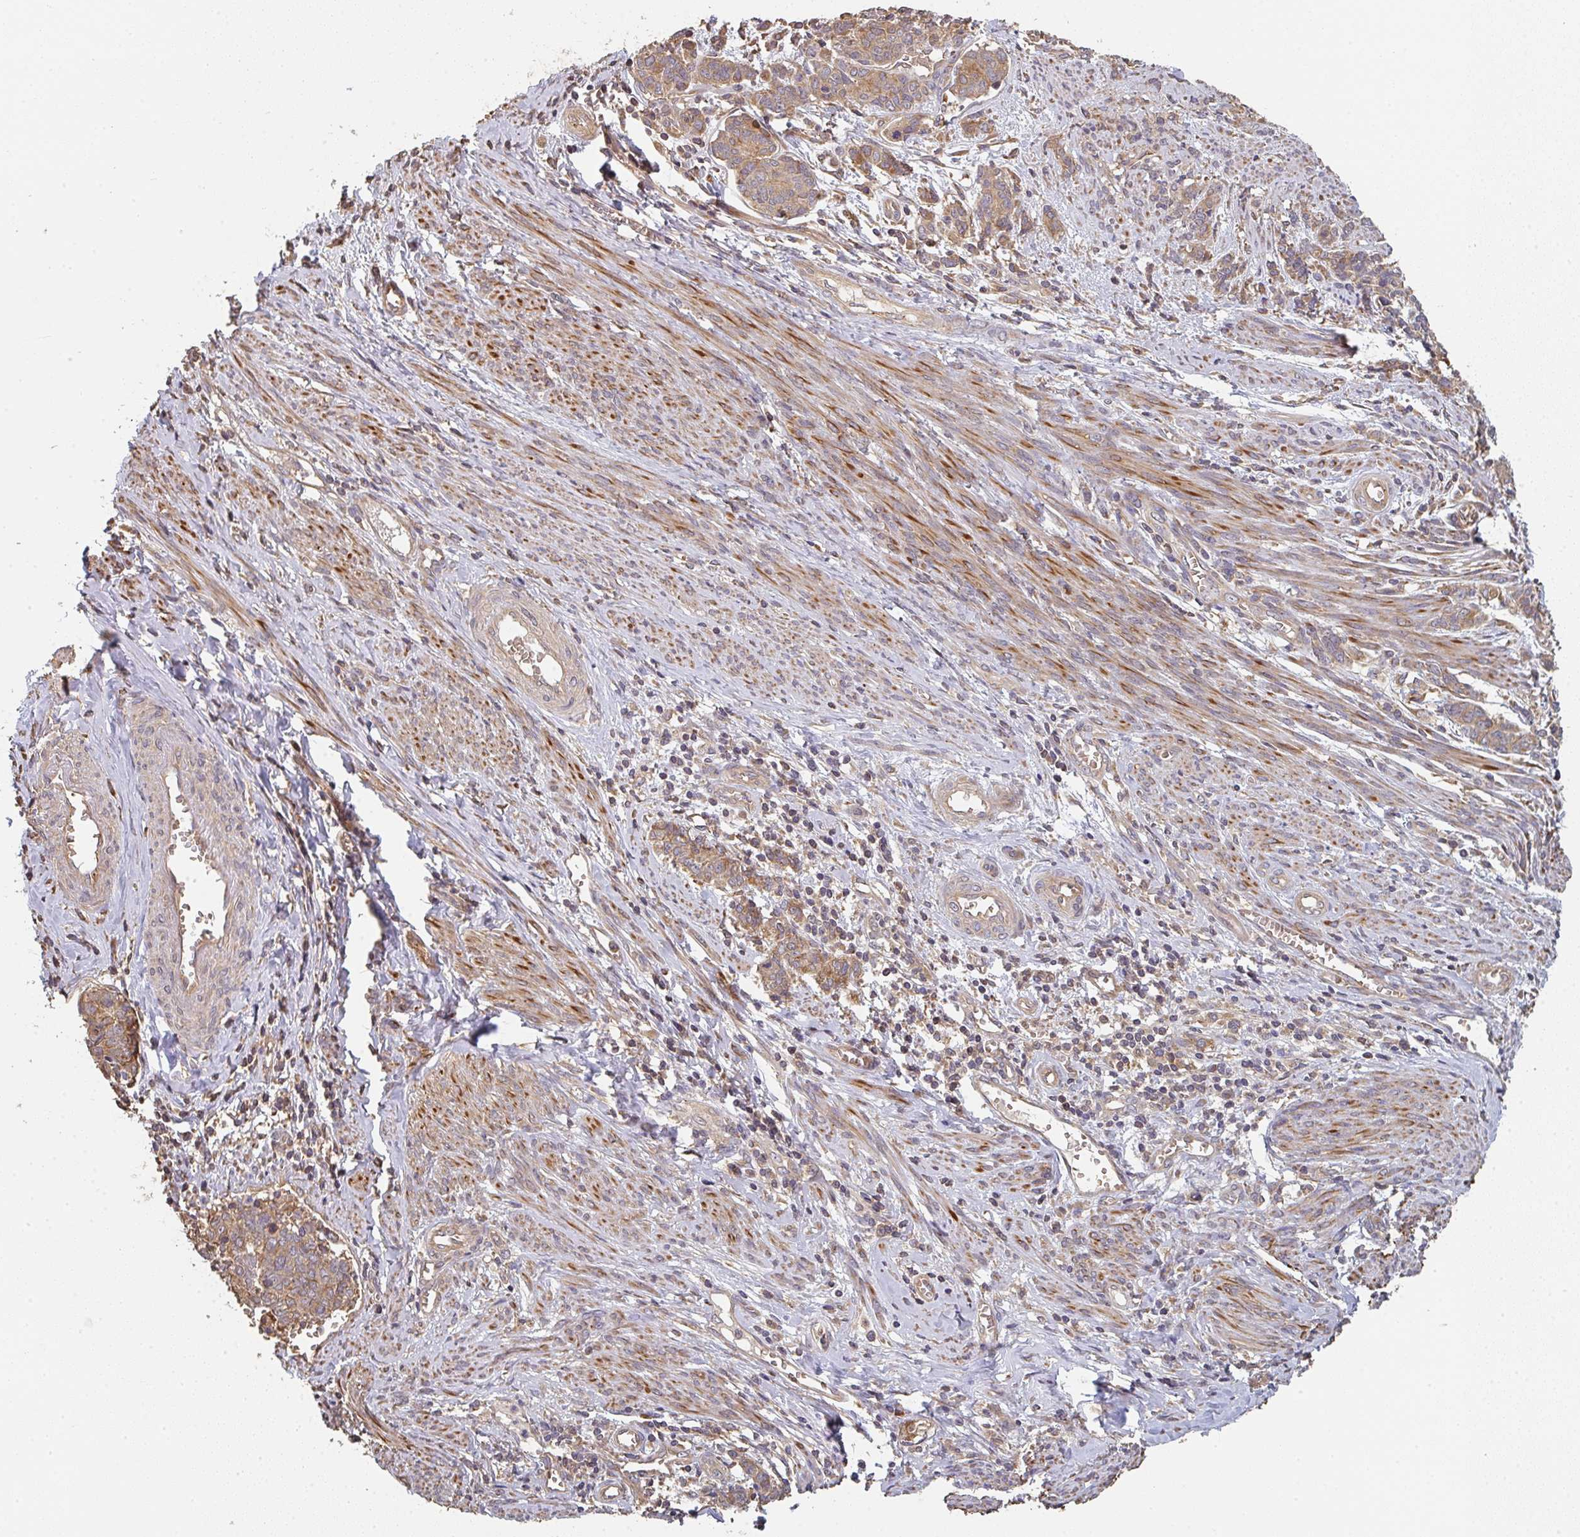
{"staining": {"intensity": "moderate", "quantity": ">75%", "location": "cytoplasmic/membranous"}, "tissue": "cervical cancer", "cell_type": "Tumor cells", "image_type": "cancer", "snomed": [{"axis": "morphology", "description": "Squamous cell carcinoma, NOS"}, {"axis": "topography", "description": "Cervix"}], "caption": "Moderate cytoplasmic/membranous protein positivity is identified in approximately >75% of tumor cells in cervical squamous cell carcinoma.", "gene": "POLG", "patient": {"sex": "female", "age": 60}}